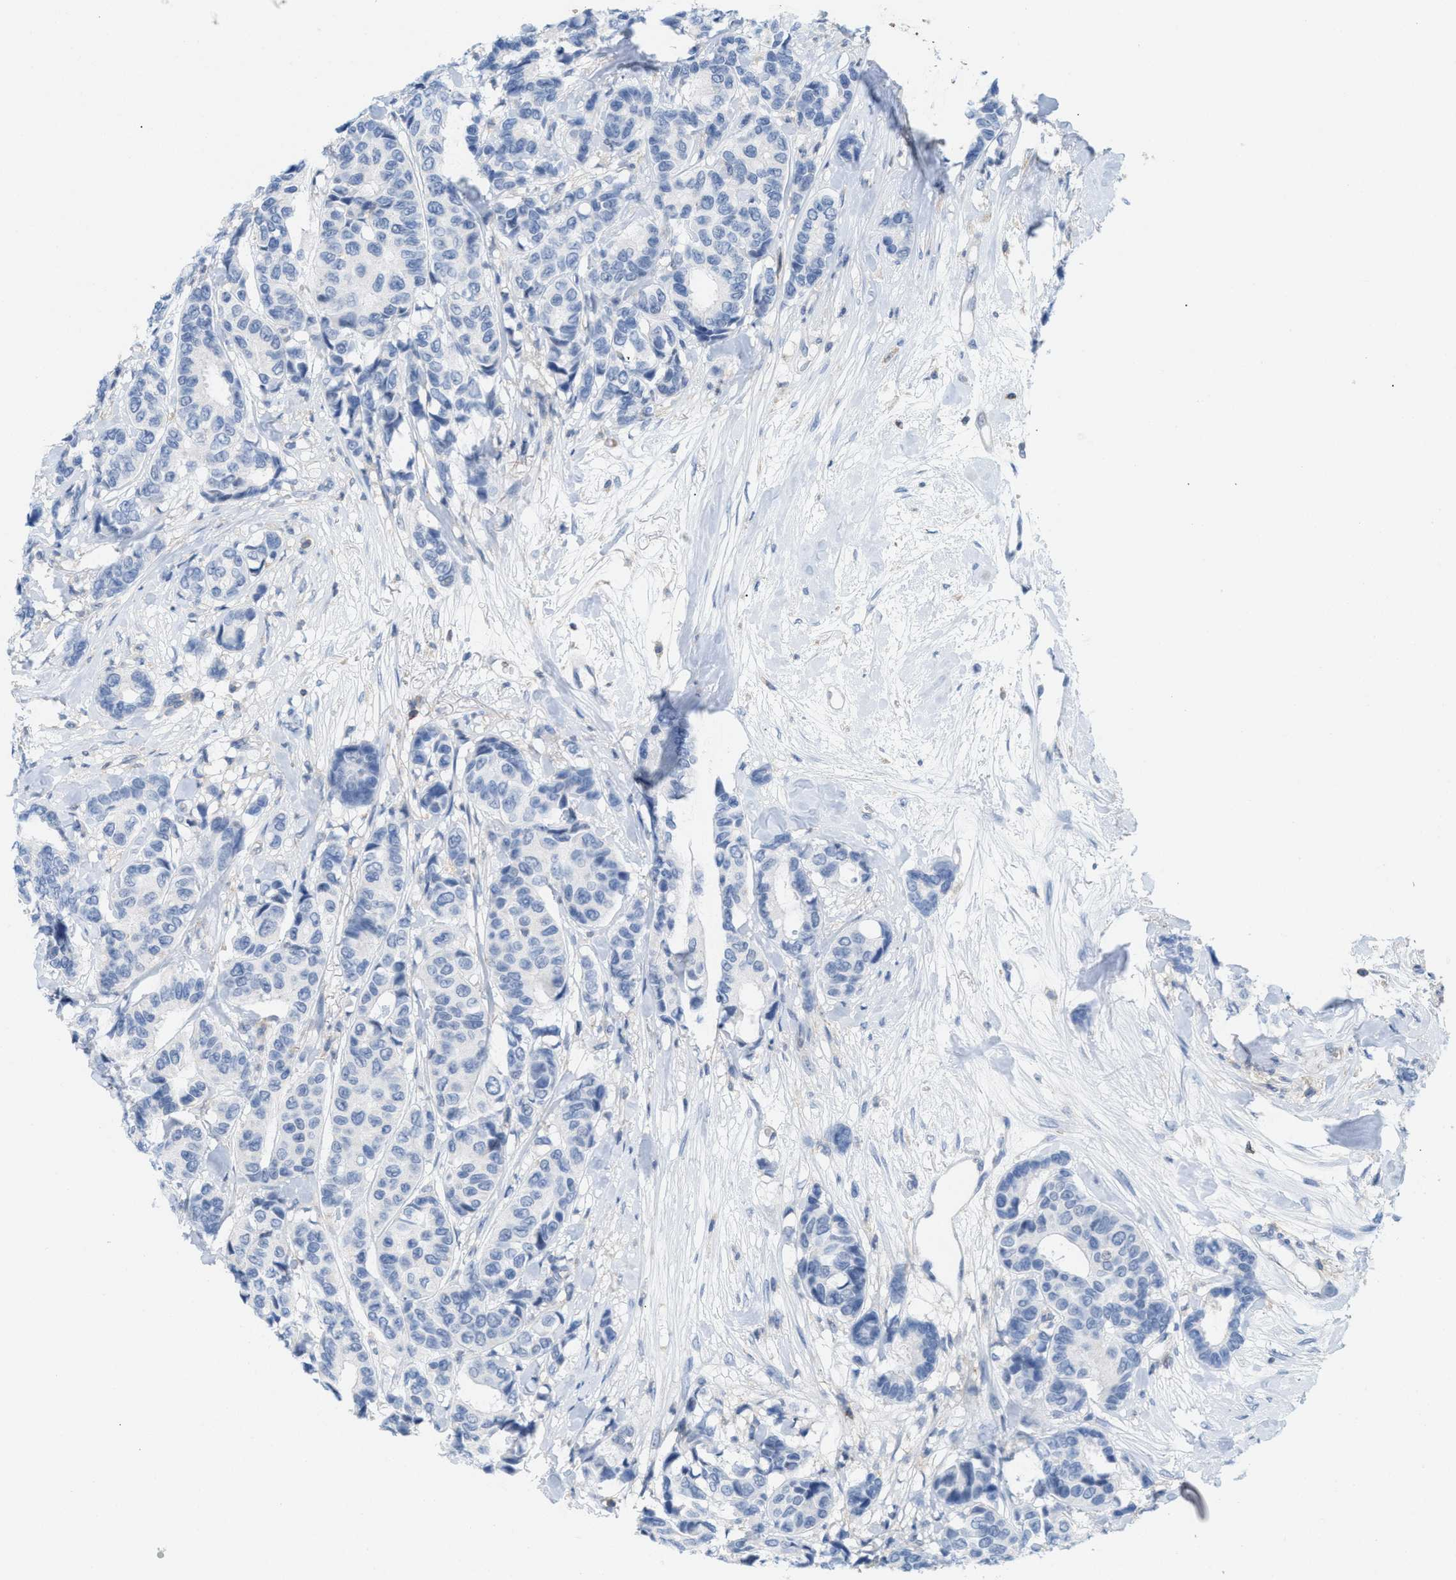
{"staining": {"intensity": "negative", "quantity": "none", "location": "none"}, "tissue": "breast cancer", "cell_type": "Tumor cells", "image_type": "cancer", "snomed": [{"axis": "morphology", "description": "Duct carcinoma"}, {"axis": "topography", "description": "Breast"}], "caption": "IHC photomicrograph of neoplastic tissue: breast cancer stained with DAB reveals no significant protein staining in tumor cells.", "gene": "IL16", "patient": {"sex": "female", "age": 87}}